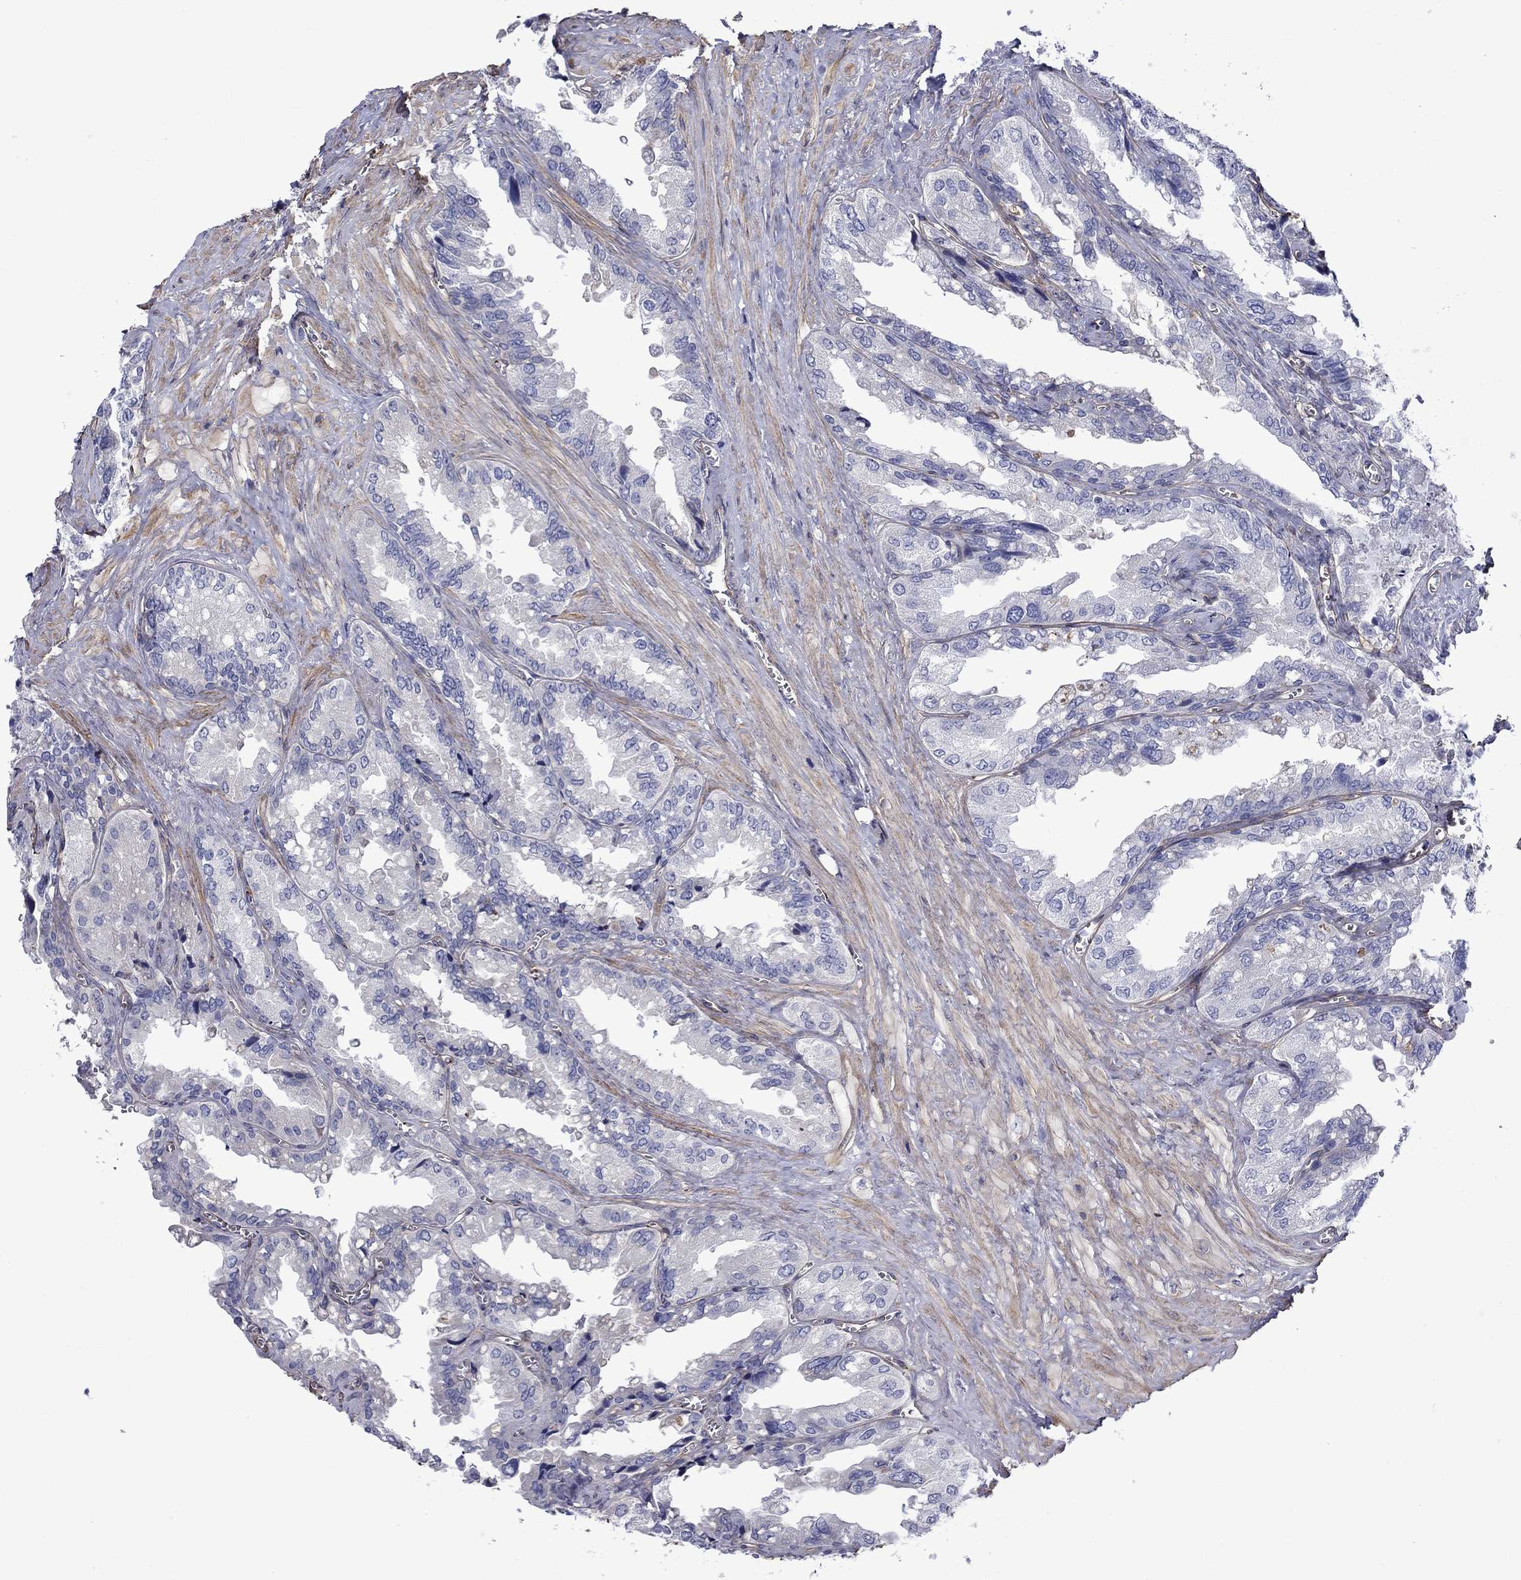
{"staining": {"intensity": "negative", "quantity": "none", "location": "none"}, "tissue": "seminal vesicle", "cell_type": "Glandular cells", "image_type": "normal", "snomed": [{"axis": "morphology", "description": "Normal tissue, NOS"}, {"axis": "topography", "description": "Seminal veicle"}], "caption": "The IHC histopathology image has no significant staining in glandular cells of seminal vesicle. (Stains: DAB (3,3'-diaminobenzidine) IHC with hematoxylin counter stain, Microscopy: brightfield microscopy at high magnification).", "gene": "HSPG2", "patient": {"sex": "male", "age": 67}}